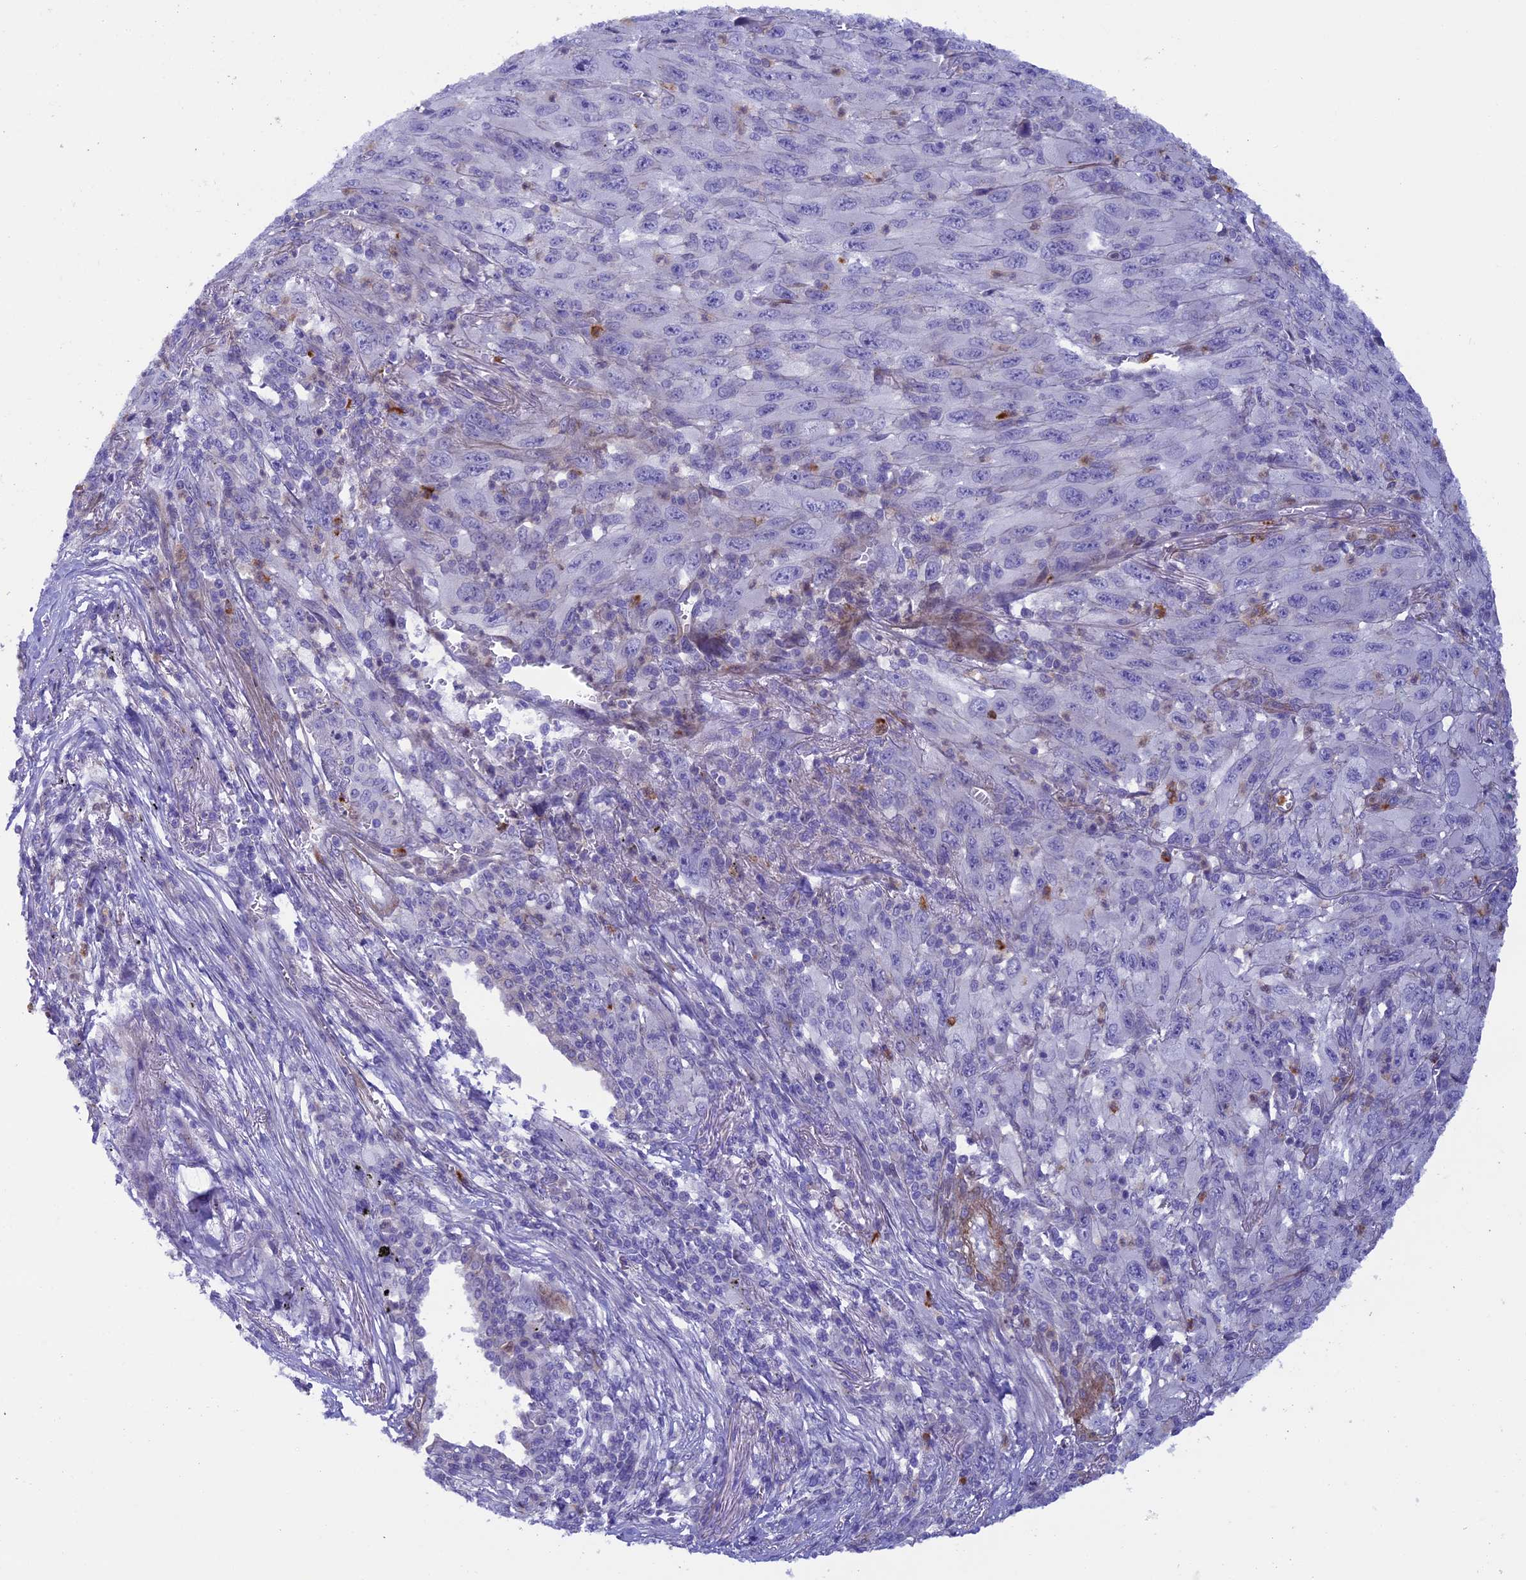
{"staining": {"intensity": "negative", "quantity": "none", "location": "none"}, "tissue": "melanoma", "cell_type": "Tumor cells", "image_type": "cancer", "snomed": [{"axis": "morphology", "description": "Malignant melanoma, Metastatic site"}, {"axis": "topography", "description": "Skin"}], "caption": "High power microscopy histopathology image of an immunohistochemistry photomicrograph of malignant melanoma (metastatic site), revealing no significant positivity in tumor cells.", "gene": "LOXL1", "patient": {"sex": "female", "age": 56}}